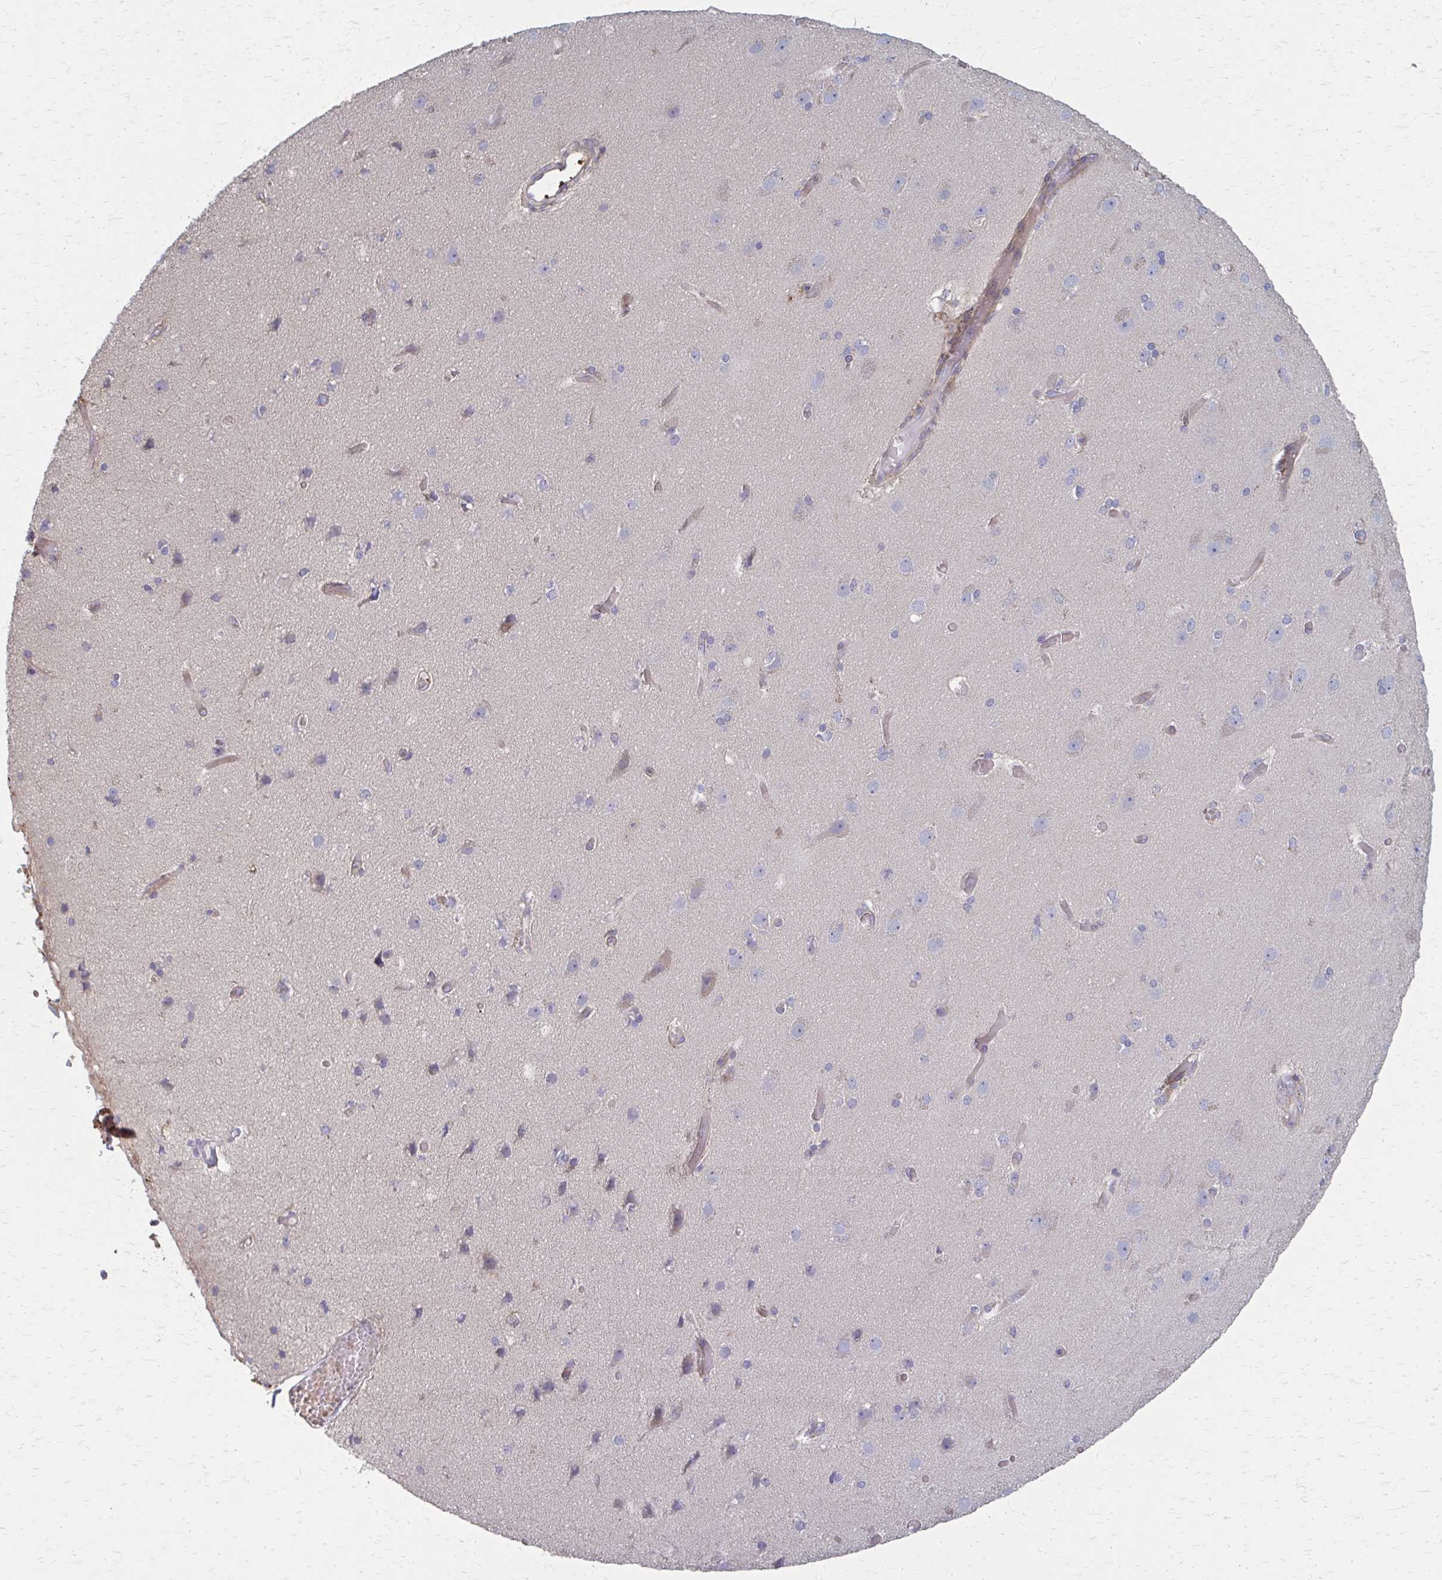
{"staining": {"intensity": "weak", "quantity": "25%-75%", "location": "cytoplasmic/membranous"}, "tissue": "cerebral cortex", "cell_type": "Endothelial cells", "image_type": "normal", "snomed": [{"axis": "morphology", "description": "Normal tissue, NOS"}, {"axis": "morphology", "description": "Glioma, malignant, High grade"}, {"axis": "topography", "description": "Cerebral cortex"}], "caption": "Protein staining of benign cerebral cortex reveals weak cytoplasmic/membranous positivity in approximately 25%-75% of endothelial cells. The staining was performed using DAB to visualize the protein expression in brown, while the nuclei were stained in blue with hematoxylin (Magnification: 20x).", "gene": "MMP14", "patient": {"sex": "male", "age": 71}}